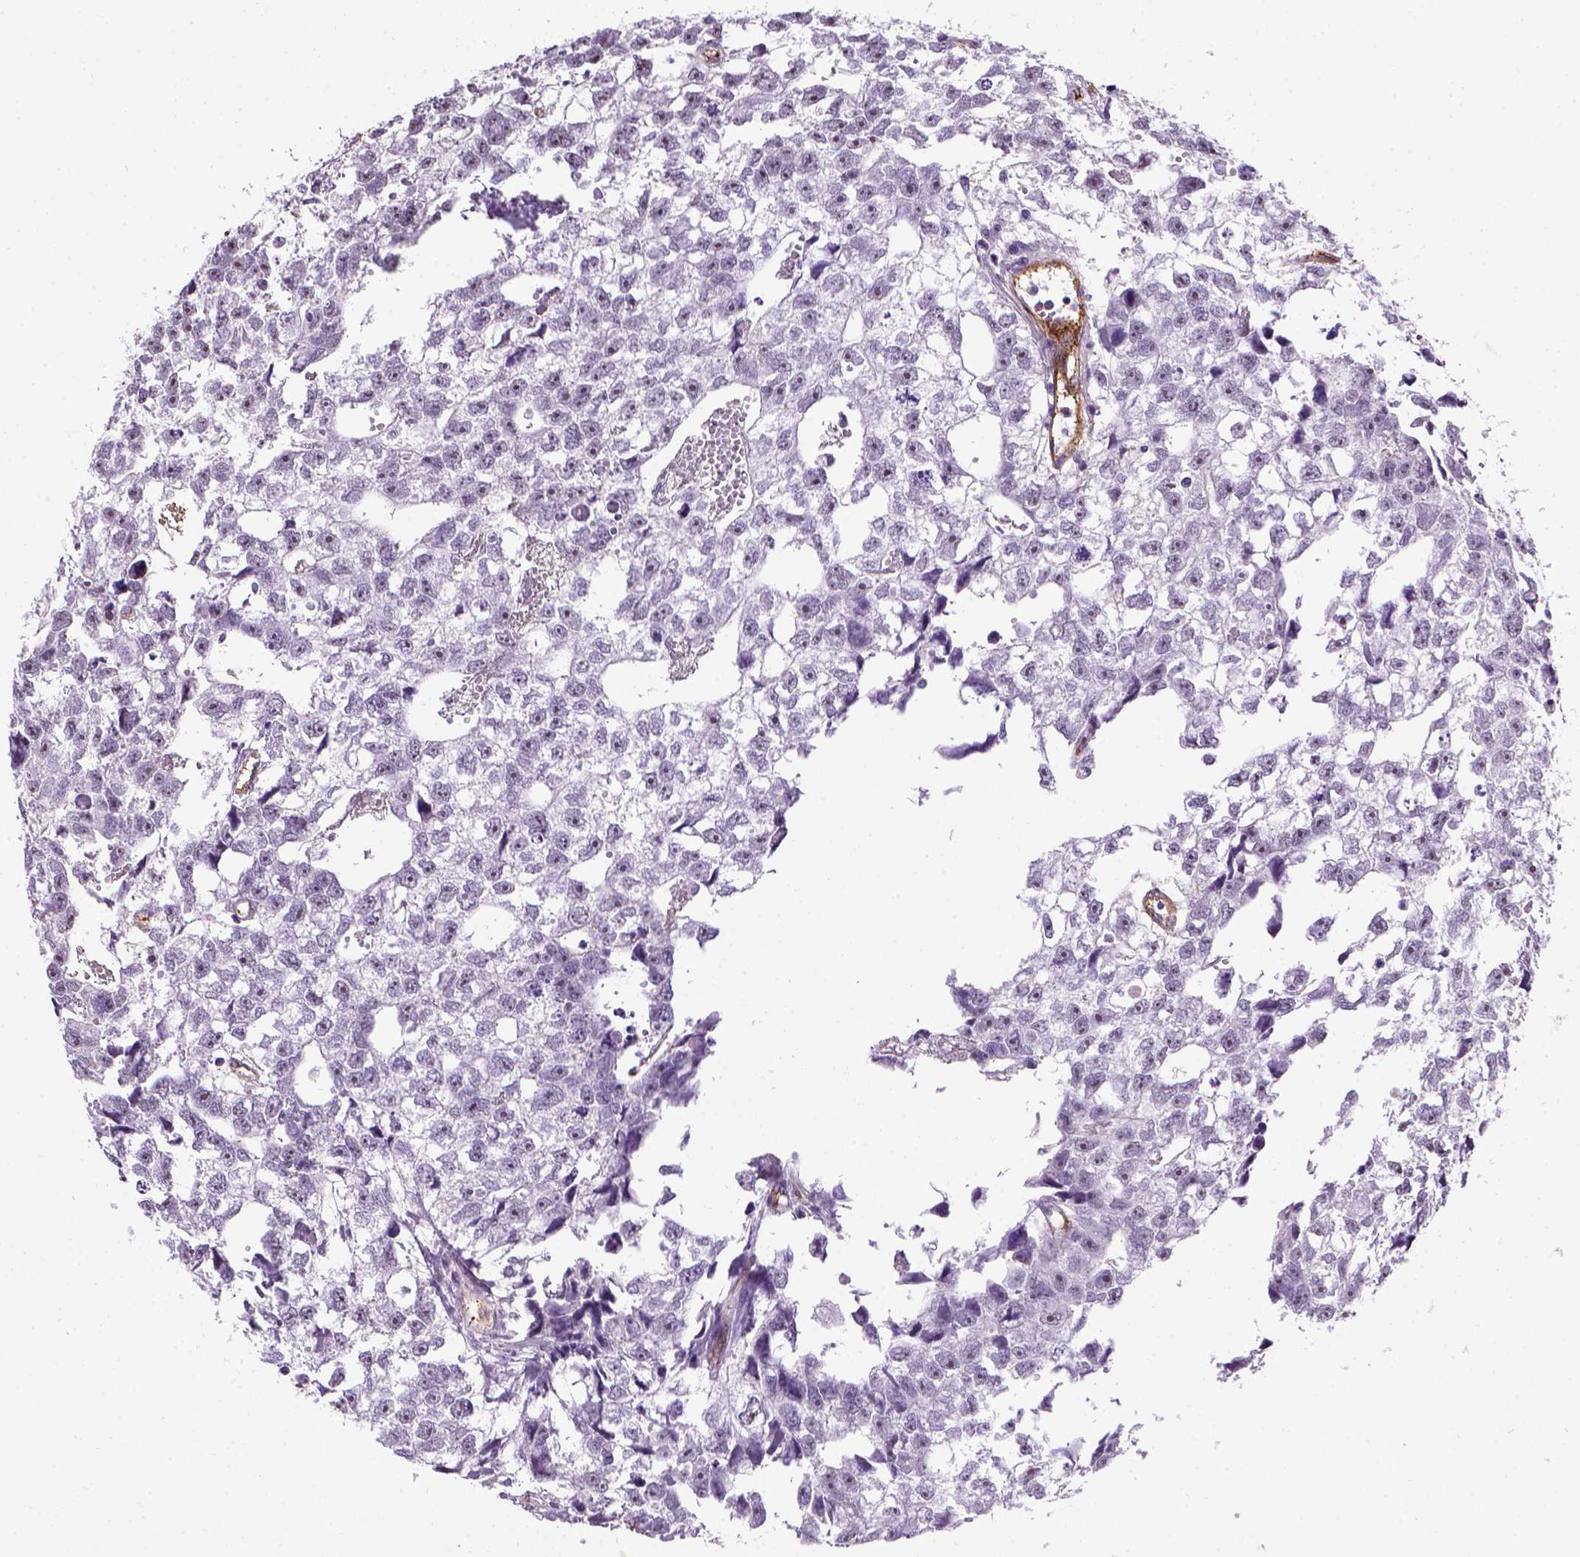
{"staining": {"intensity": "negative", "quantity": "none", "location": "none"}, "tissue": "testis cancer", "cell_type": "Tumor cells", "image_type": "cancer", "snomed": [{"axis": "morphology", "description": "Carcinoma, Embryonal, NOS"}, {"axis": "morphology", "description": "Teratoma, malignant, NOS"}, {"axis": "topography", "description": "Testis"}], "caption": "Testis malignant teratoma was stained to show a protein in brown. There is no significant staining in tumor cells.", "gene": "VWF", "patient": {"sex": "male", "age": 44}}